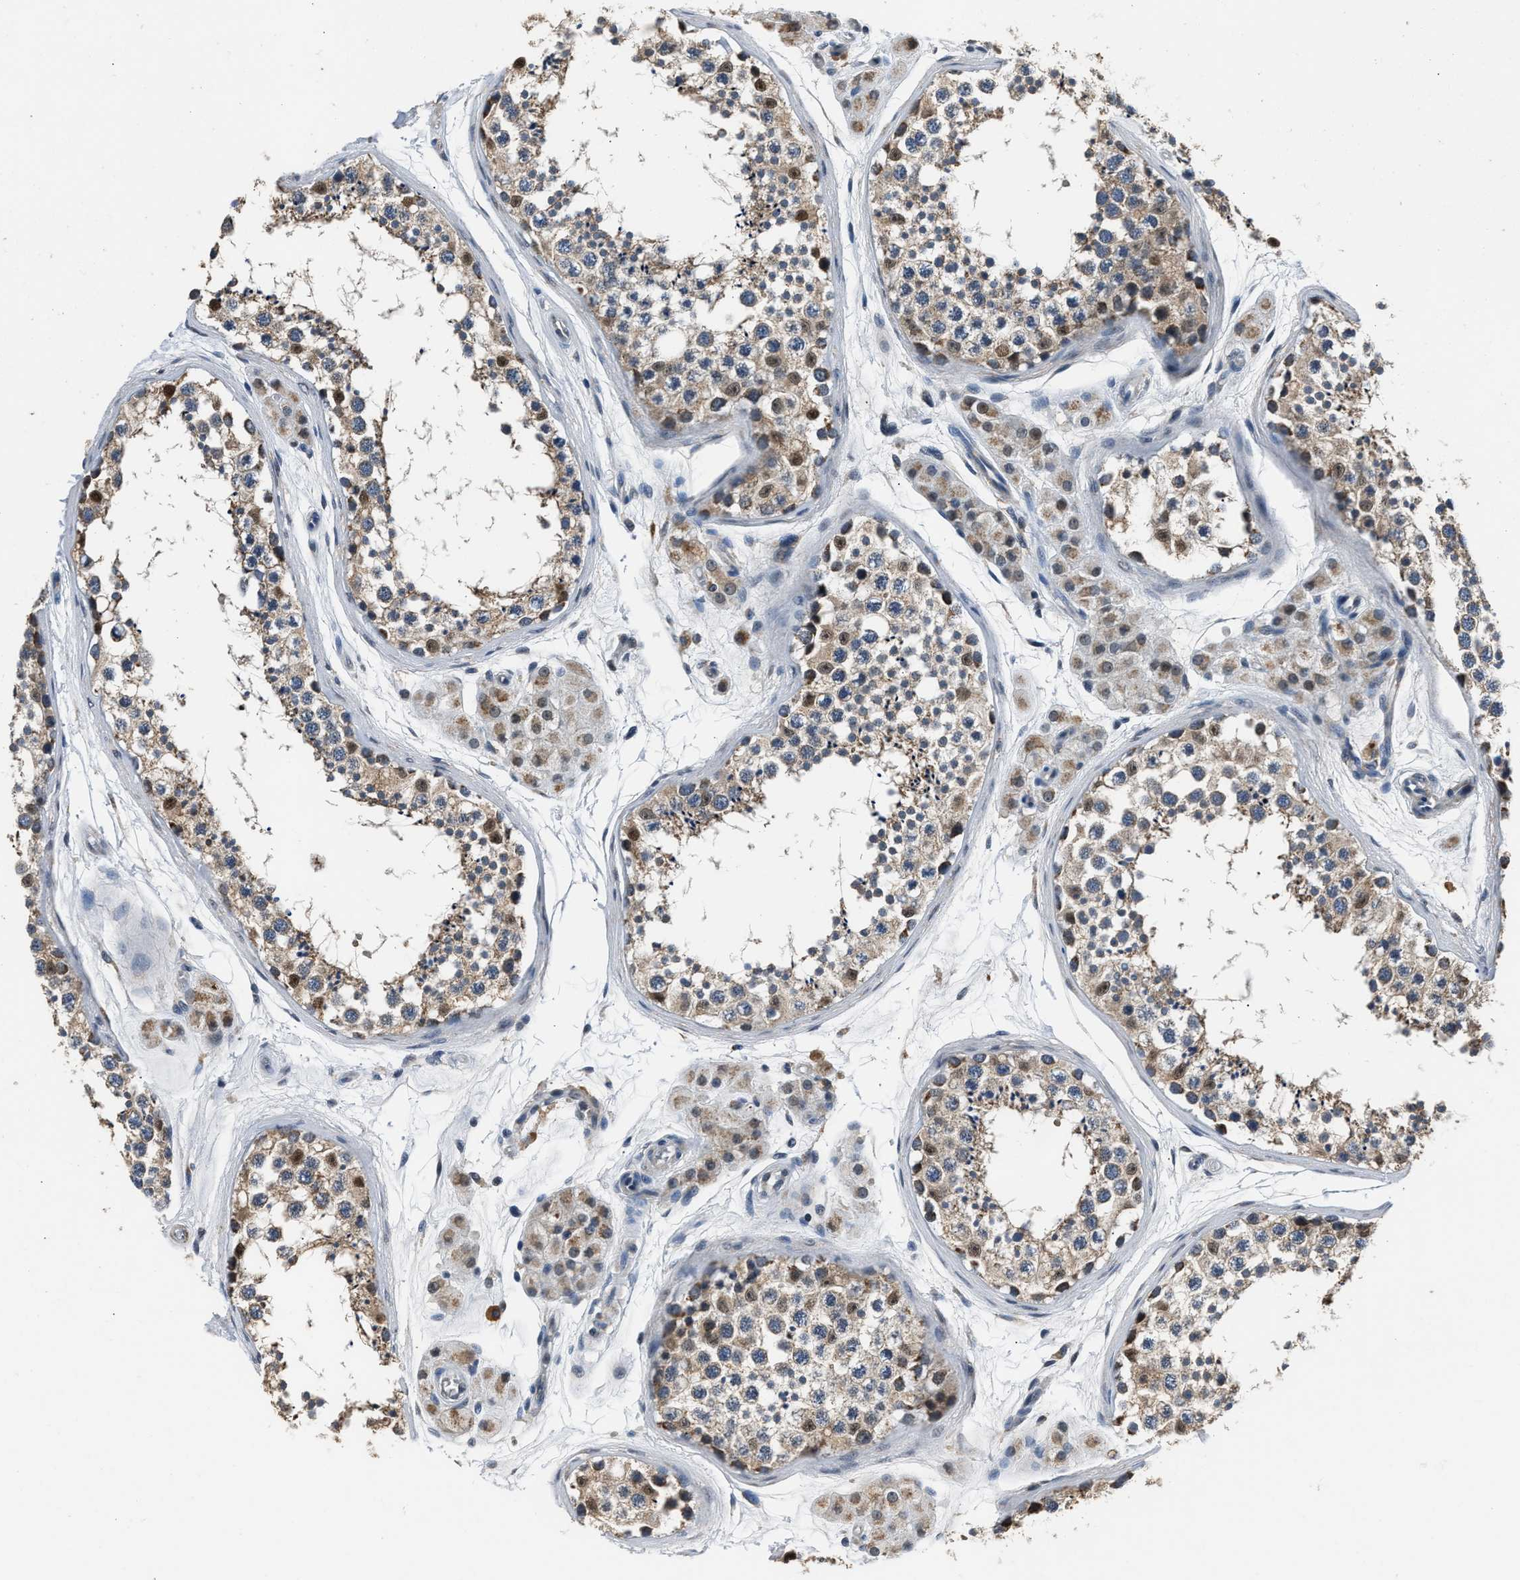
{"staining": {"intensity": "moderate", "quantity": ">75%", "location": "cytoplasmic/membranous,nuclear"}, "tissue": "testis", "cell_type": "Cells in seminiferous ducts", "image_type": "normal", "snomed": [{"axis": "morphology", "description": "Normal tissue, NOS"}, {"axis": "topography", "description": "Testis"}], "caption": "Protein expression analysis of normal testis demonstrates moderate cytoplasmic/membranous,nuclear expression in approximately >75% of cells in seminiferous ducts.", "gene": "NSUN5", "patient": {"sex": "male", "age": 56}}